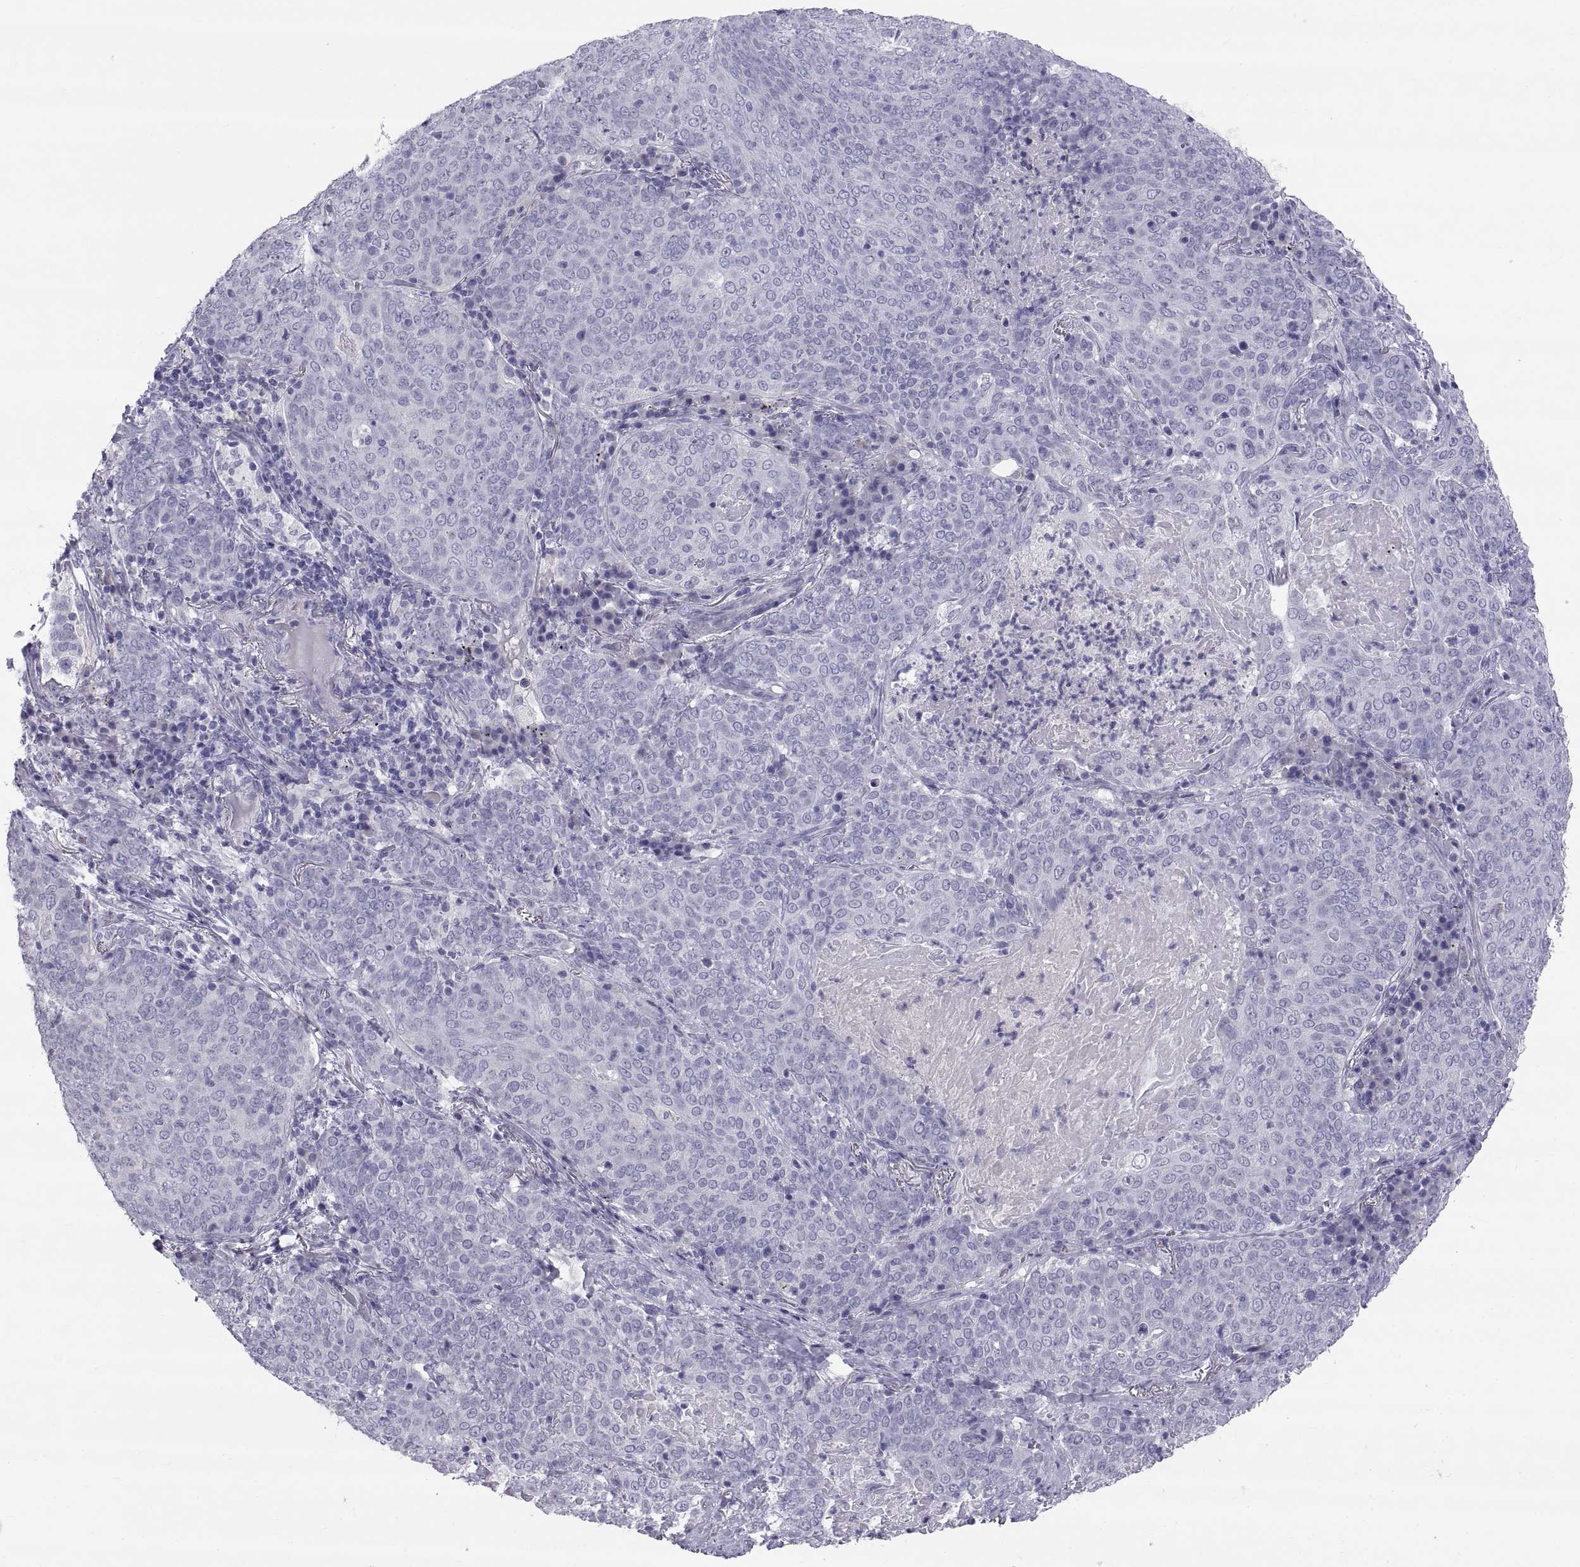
{"staining": {"intensity": "negative", "quantity": "none", "location": "none"}, "tissue": "lung cancer", "cell_type": "Tumor cells", "image_type": "cancer", "snomed": [{"axis": "morphology", "description": "Squamous cell carcinoma, NOS"}, {"axis": "topography", "description": "Lung"}], "caption": "The image shows no significant expression in tumor cells of lung cancer.", "gene": "TEX13A", "patient": {"sex": "male", "age": 82}}